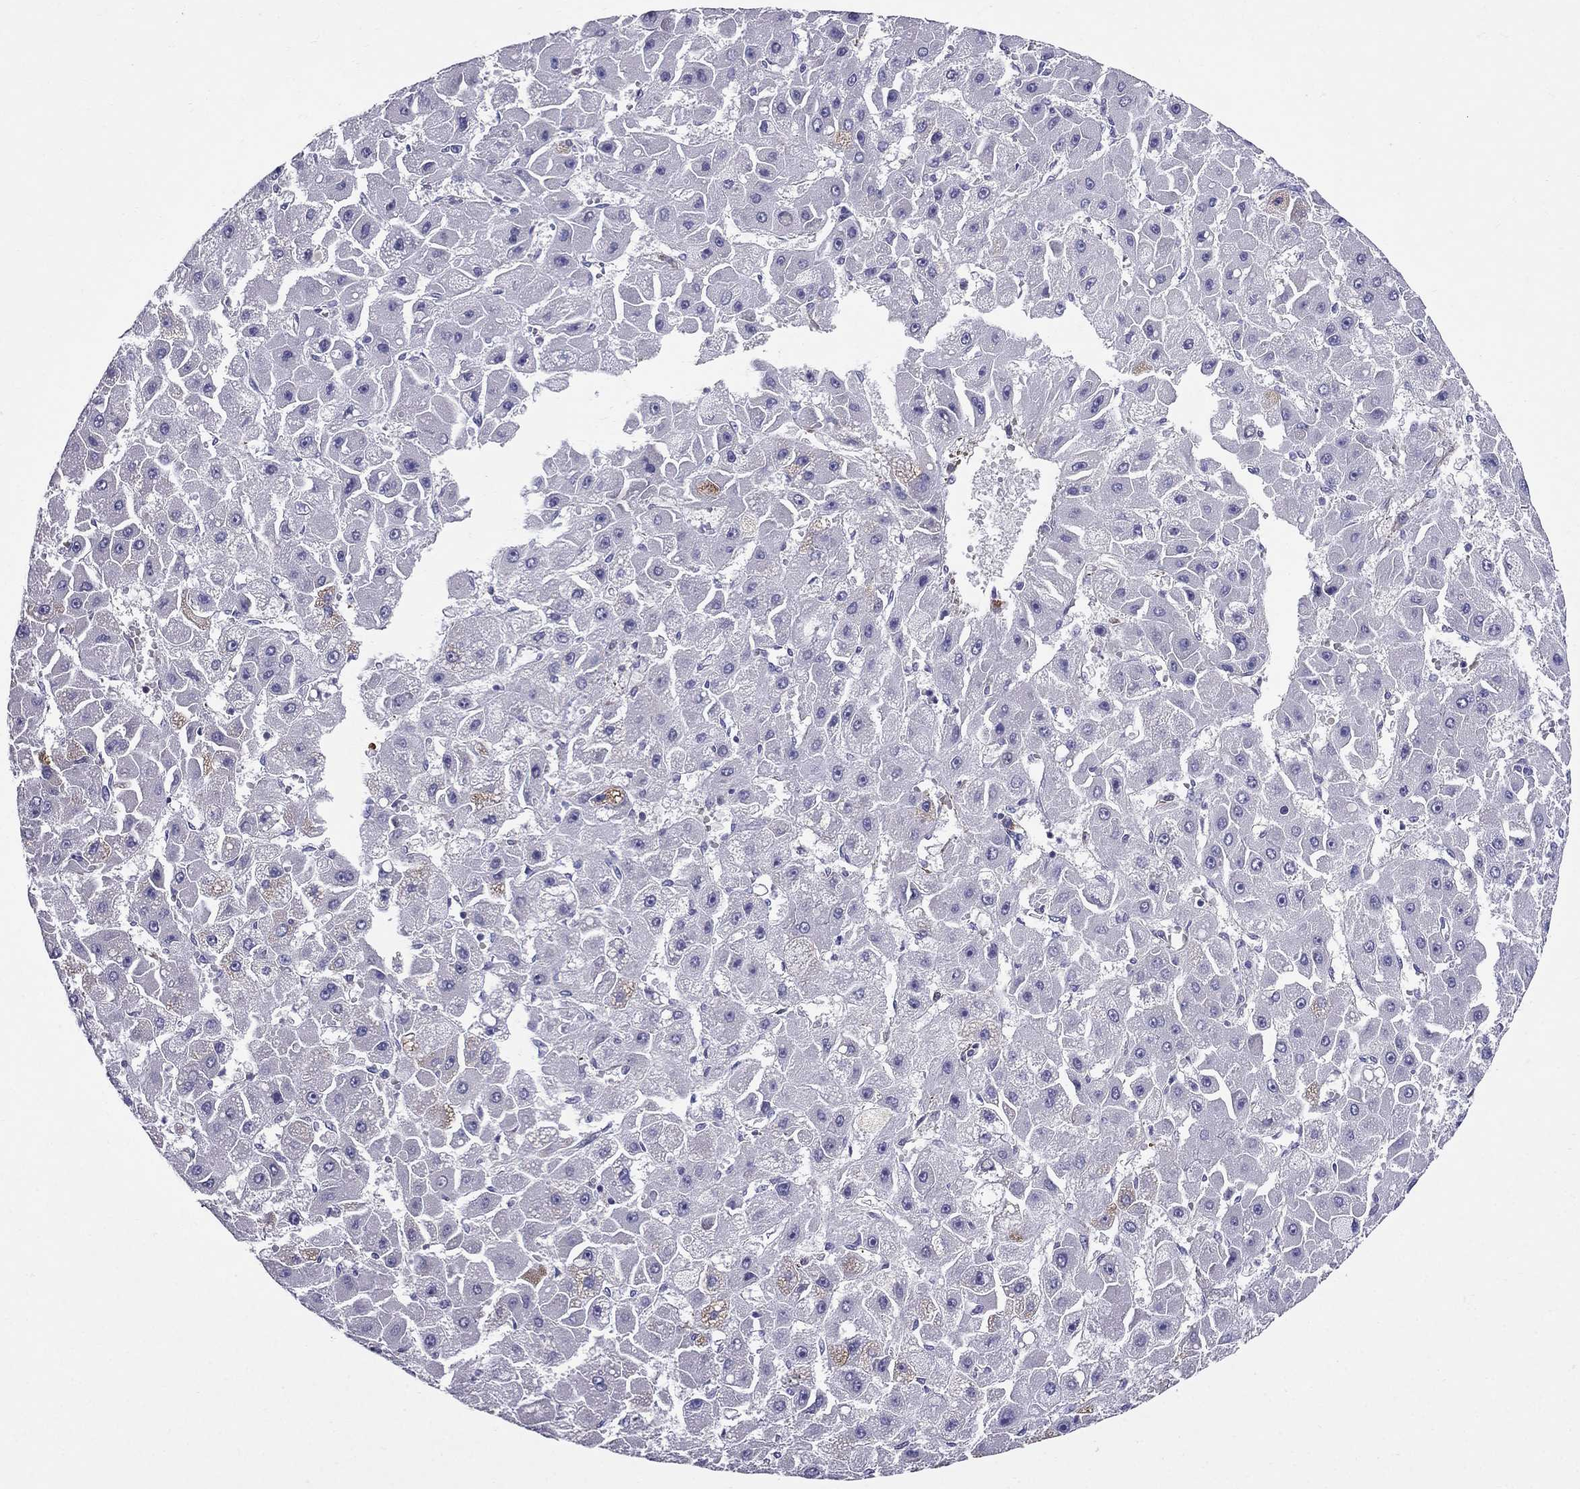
{"staining": {"intensity": "negative", "quantity": "none", "location": "none"}, "tissue": "liver cancer", "cell_type": "Tumor cells", "image_type": "cancer", "snomed": [{"axis": "morphology", "description": "Carcinoma, Hepatocellular, NOS"}, {"axis": "topography", "description": "Liver"}], "caption": "There is no significant expression in tumor cells of liver cancer (hepatocellular carcinoma). (DAB (3,3'-diaminobenzidine) immunohistochemistry (IHC), high magnification).", "gene": "GPR50", "patient": {"sex": "female", "age": 25}}